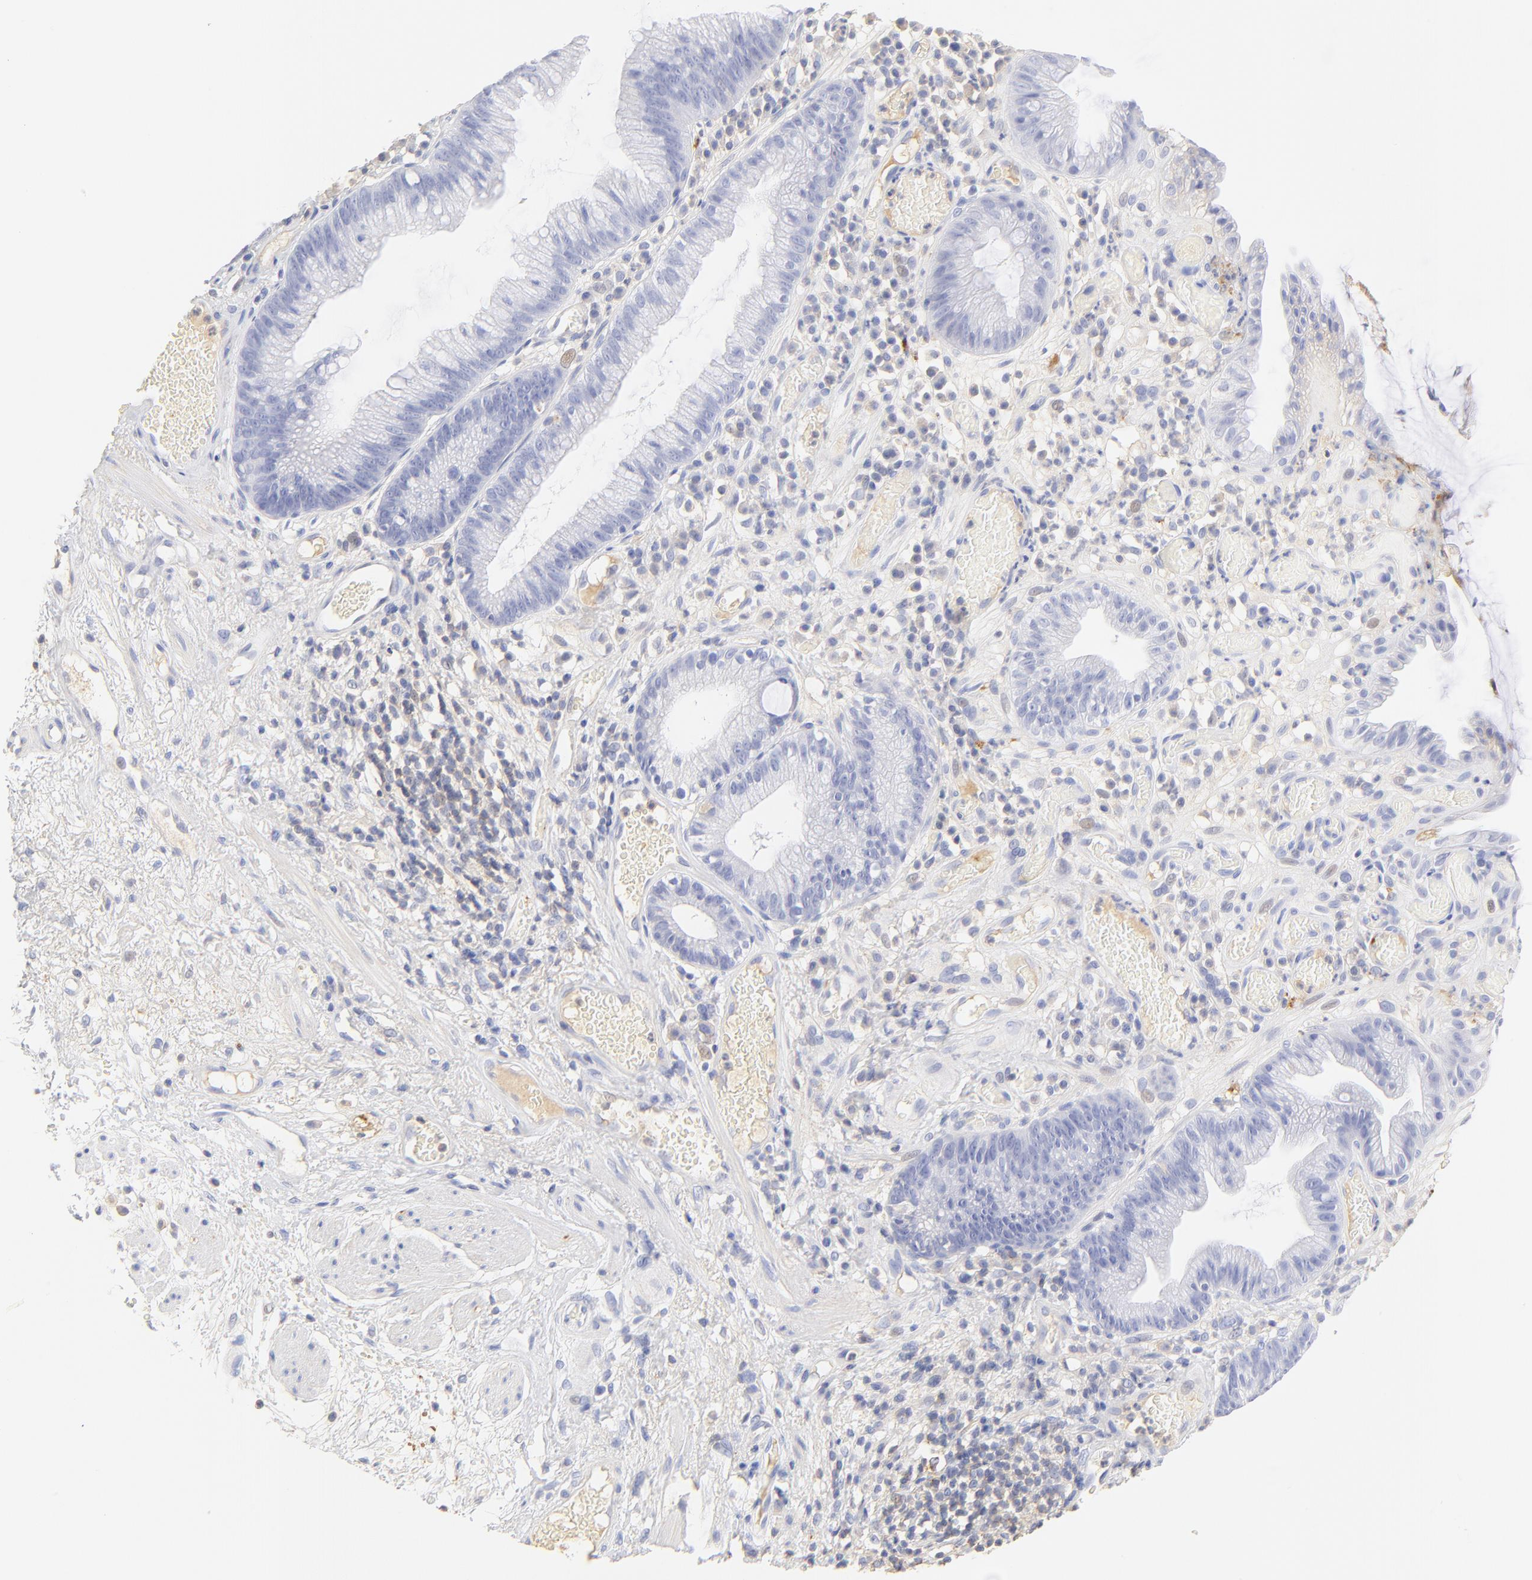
{"staining": {"intensity": "negative", "quantity": "none", "location": "none"}, "tissue": "skin", "cell_type": "Epidermal cells", "image_type": "normal", "snomed": [{"axis": "morphology", "description": "Normal tissue, NOS"}, {"axis": "morphology", "description": "Hemorrhoids"}, {"axis": "morphology", "description": "Inflammation, NOS"}, {"axis": "topography", "description": "Anal"}], "caption": "Epidermal cells show no significant expression in benign skin. (DAB immunohistochemistry with hematoxylin counter stain).", "gene": "MDGA2", "patient": {"sex": "male", "age": 60}}